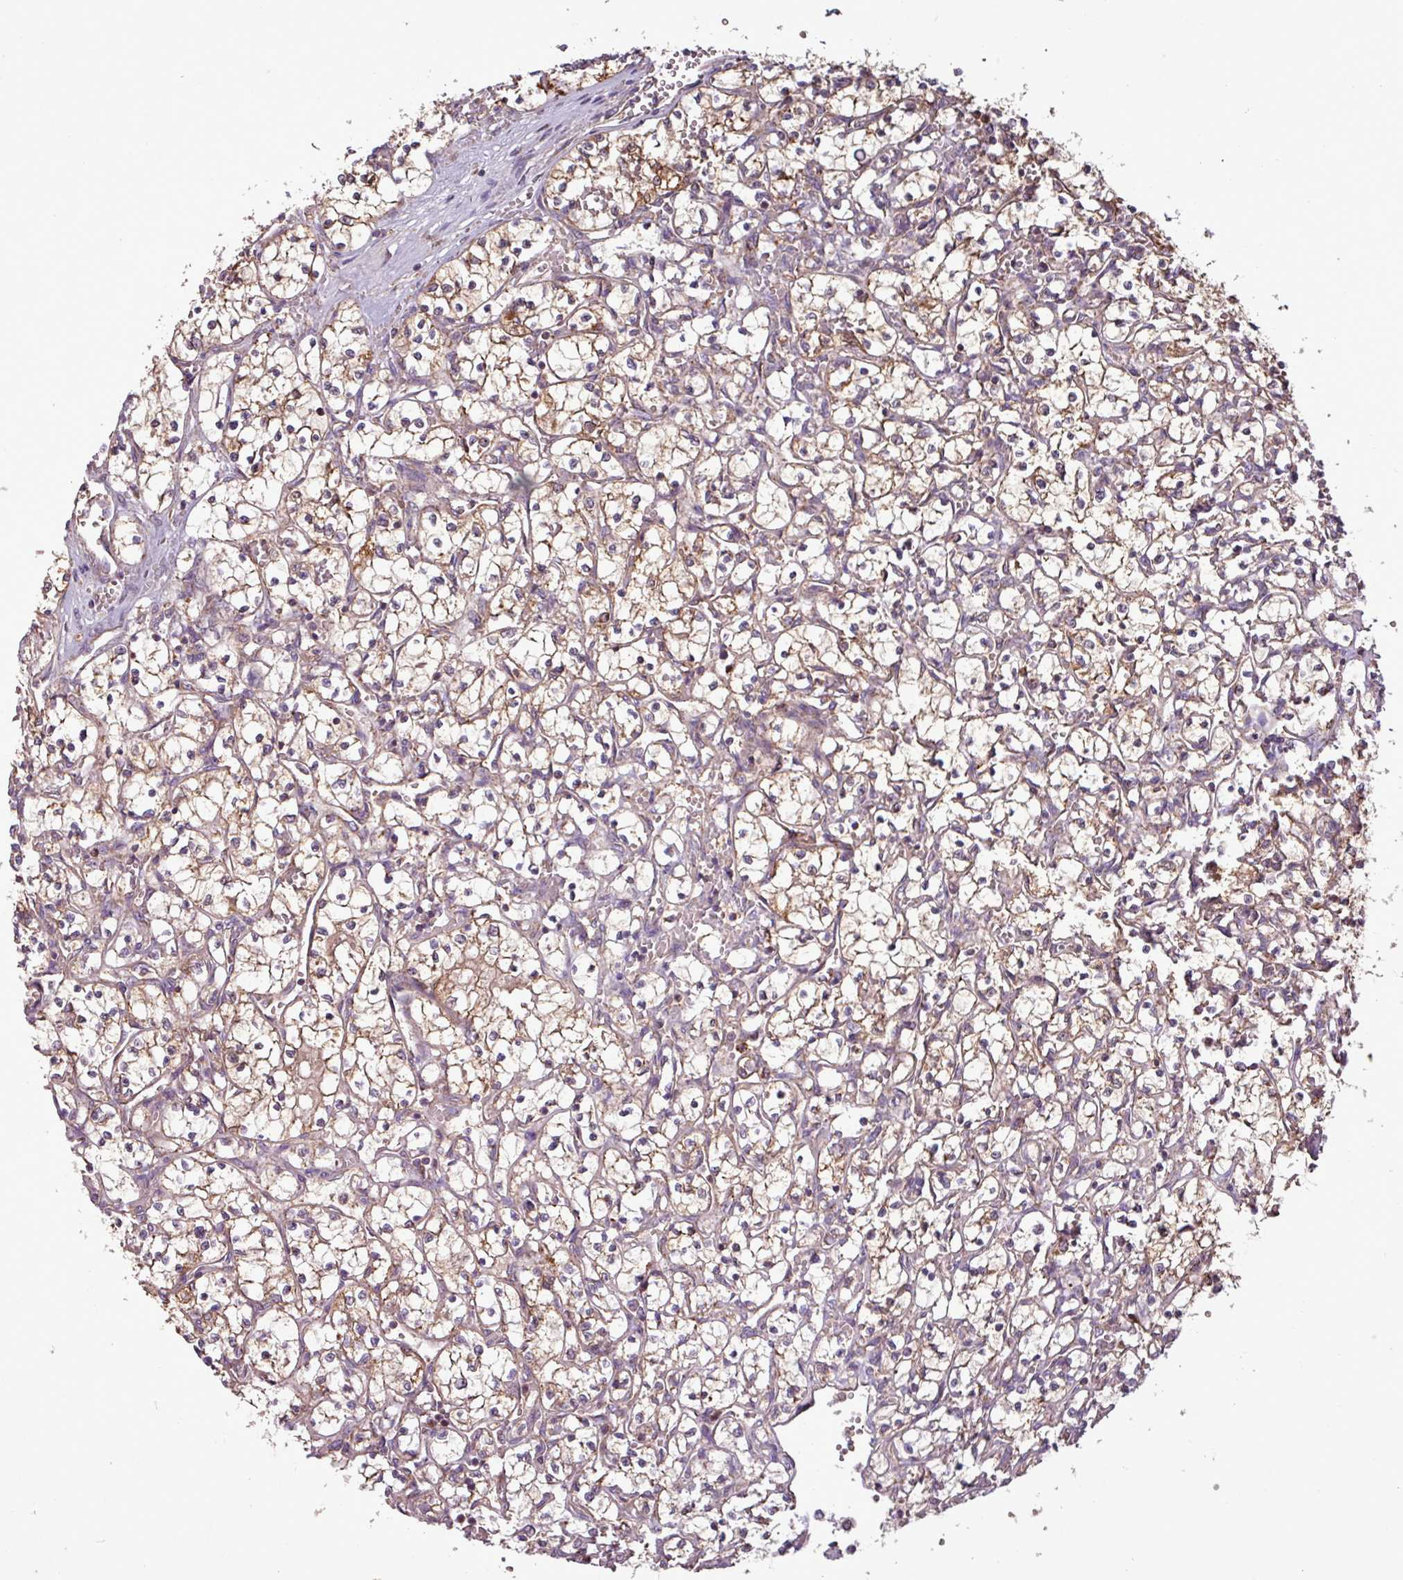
{"staining": {"intensity": "moderate", "quantity": ">75%", "location": "cytoplasmic/membranous"}, "tissue": "renal cancer", "cell_type": "Tumor cells", "image_type": "cancer", "snomed": [{"axis": "morphology", "description": "Adenocarcinoma, NOS"}, {"axis": "topography", "description": "Kidney"}], "caption": "A high-resolution micrograph shows immunohistochemistry staining of renal cancer (adenocarcinoma), which demonstrates moderate cytoplasmic/membranous expression in approximately >75% of tumor cells. The protein is stained brown, and the nuclei are stained in blue (DAB (3,3'-diaminobenzidine) IHC with brightfield microscopy, high magnification).", "gene": "MCTP2", "patient": {"sex": "female", "age": 69}}